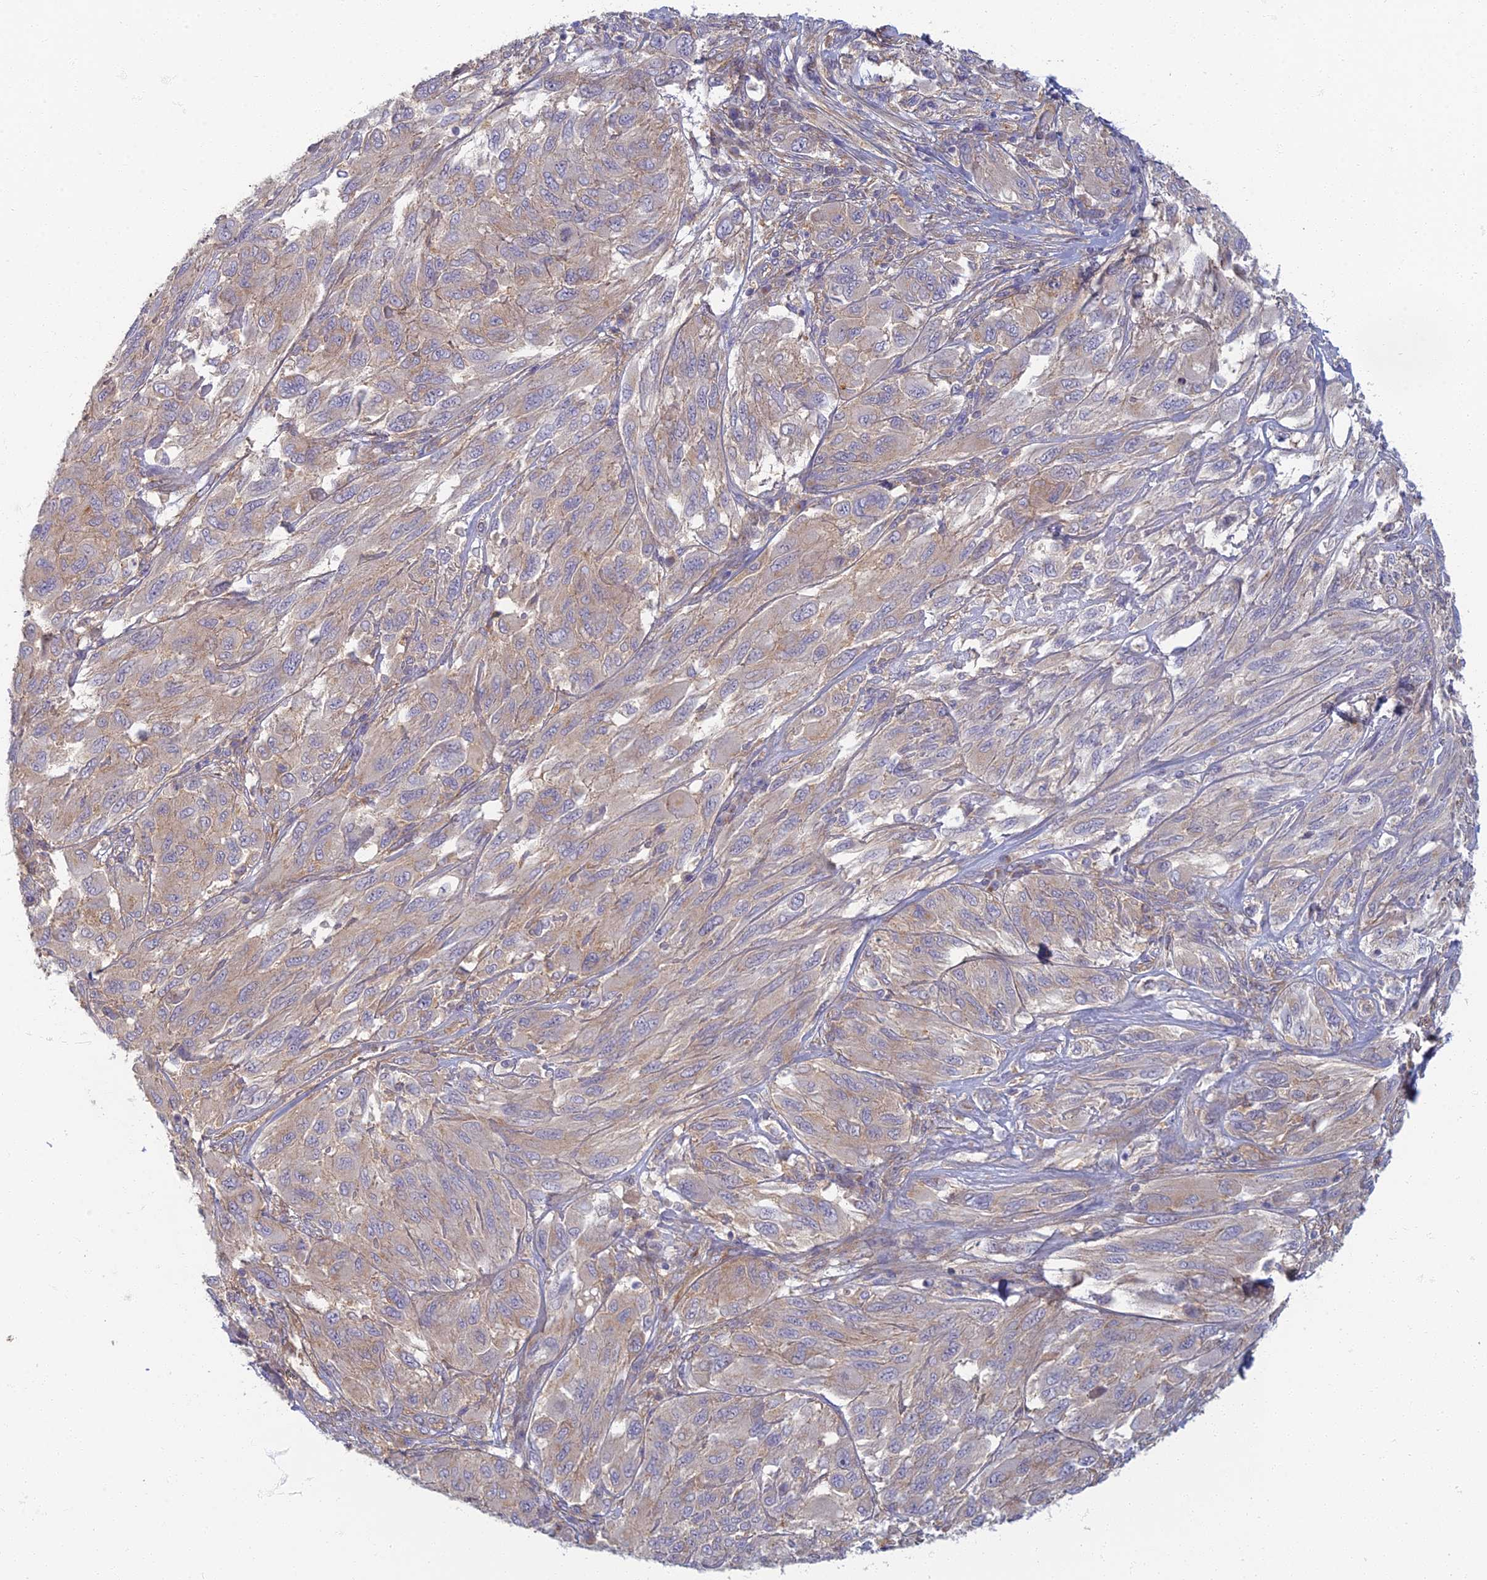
{"staining": {"intensity": "weak", "quantity": "<25%", "location": "cytoplasmic/membranous"}, "tissue": "melanoma", "cell_type": "Tumor cells", "image_type": "cancer", "snomed": [{"axis": "morphology", "description": "Malignant melanoma, NOS"}, {"axis": "topography", "description": "Skin"}], "caption": "The micrograph displays no staining of tumor cells in melanoma.", "gene": "PROX2", "patient": {"sex": "female", "age": 91}}